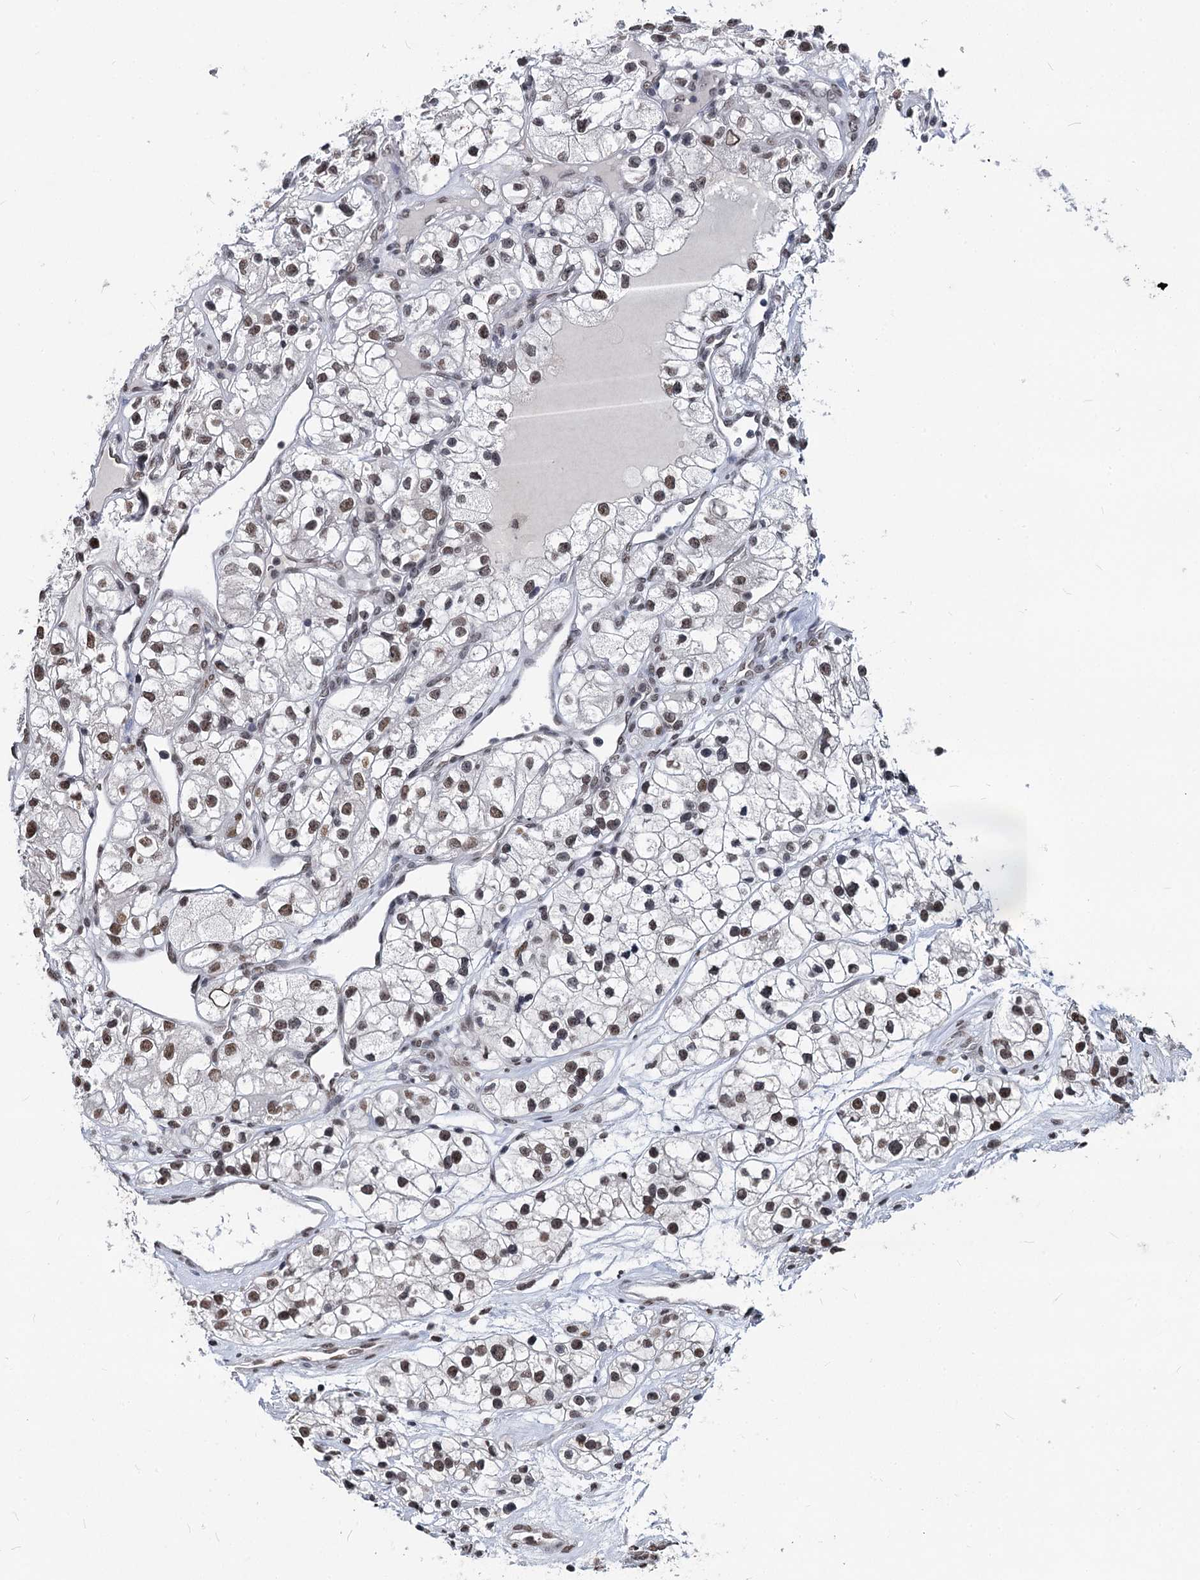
{"staining": {"intensity": "moderate", "quantity": ">75%", "location": "nuclear"}, "tissue": "renal cancer", "cell_type": "Tumor cells", "image_type": "cancer", "snomed": [{"axis": "morphology", "description": "Adenocarcinoma, NOS"}, {"axis": "topography", "description": "Kidney"}], "caption": "Protein staining of renal cancer tissue exhibits moderate nuclear positivity in approximately >75% of tumor cells. The protein of interest is shown in brown color, while the nuclei are stained blue.", "gene": "PARPBP", "patient": {"sex": "female", "age": 57}}